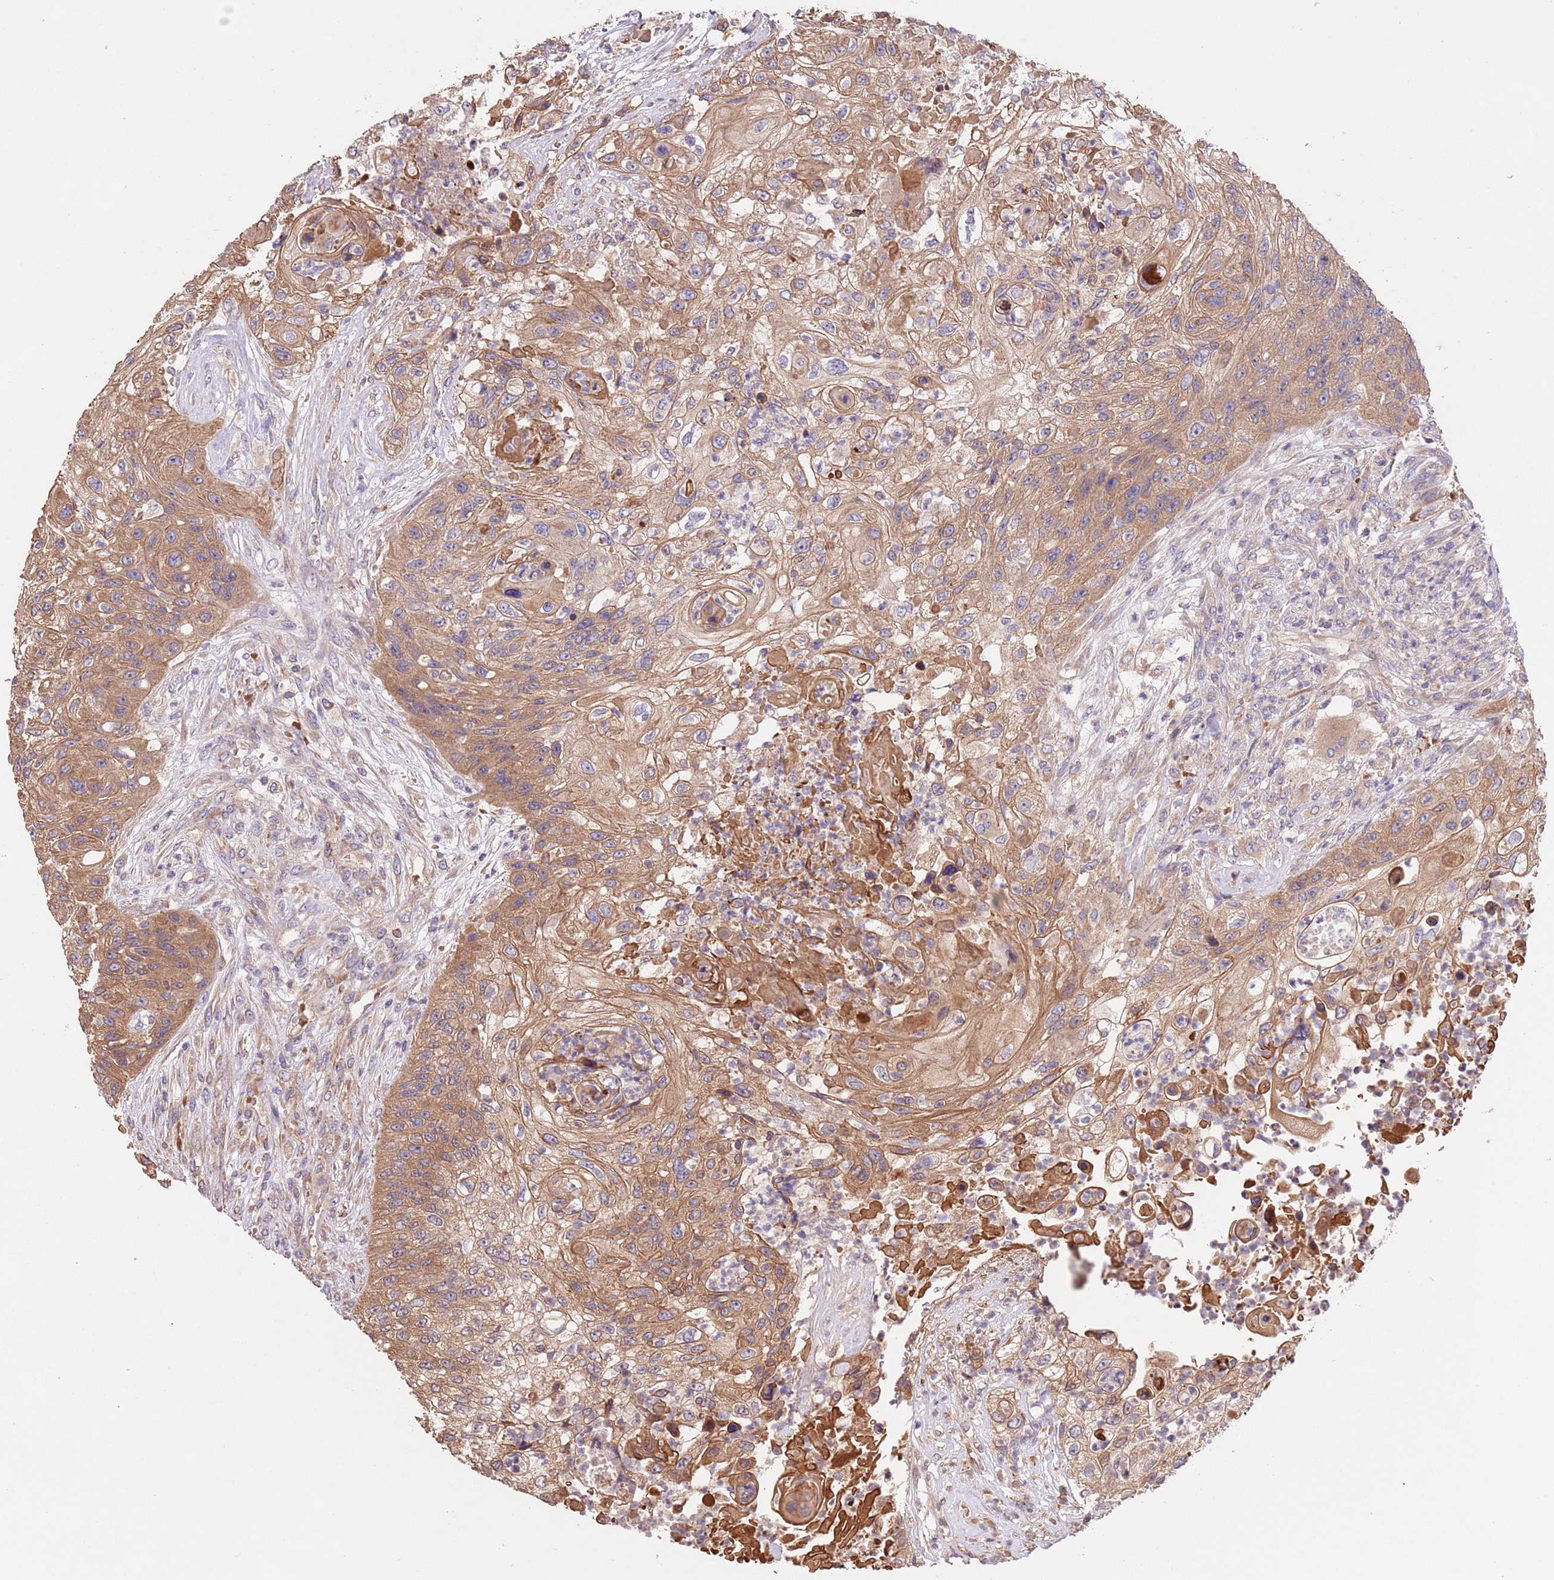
{"staining": {"intensity": "moderate", "quantity": ">75%", "location": "cytoplasmic/membranous"}, "tissue": "urothelial cancer", "cell_type": "Tumor cells", "image_type": "cancer", "snomed": [{"axis": "morphology", "description": "Urothelial carcinoma, High grade"}, {"axis": "topography", "description": "Urinary bladder"}], "caption": "Protein staining of urothelial cancer tissue exhibits moderate cytoplasmic/membranous expression in approximately >75% of tumor cells.", "gene": "FAM89B", "patient": {"sex": "female", "age": 60}}